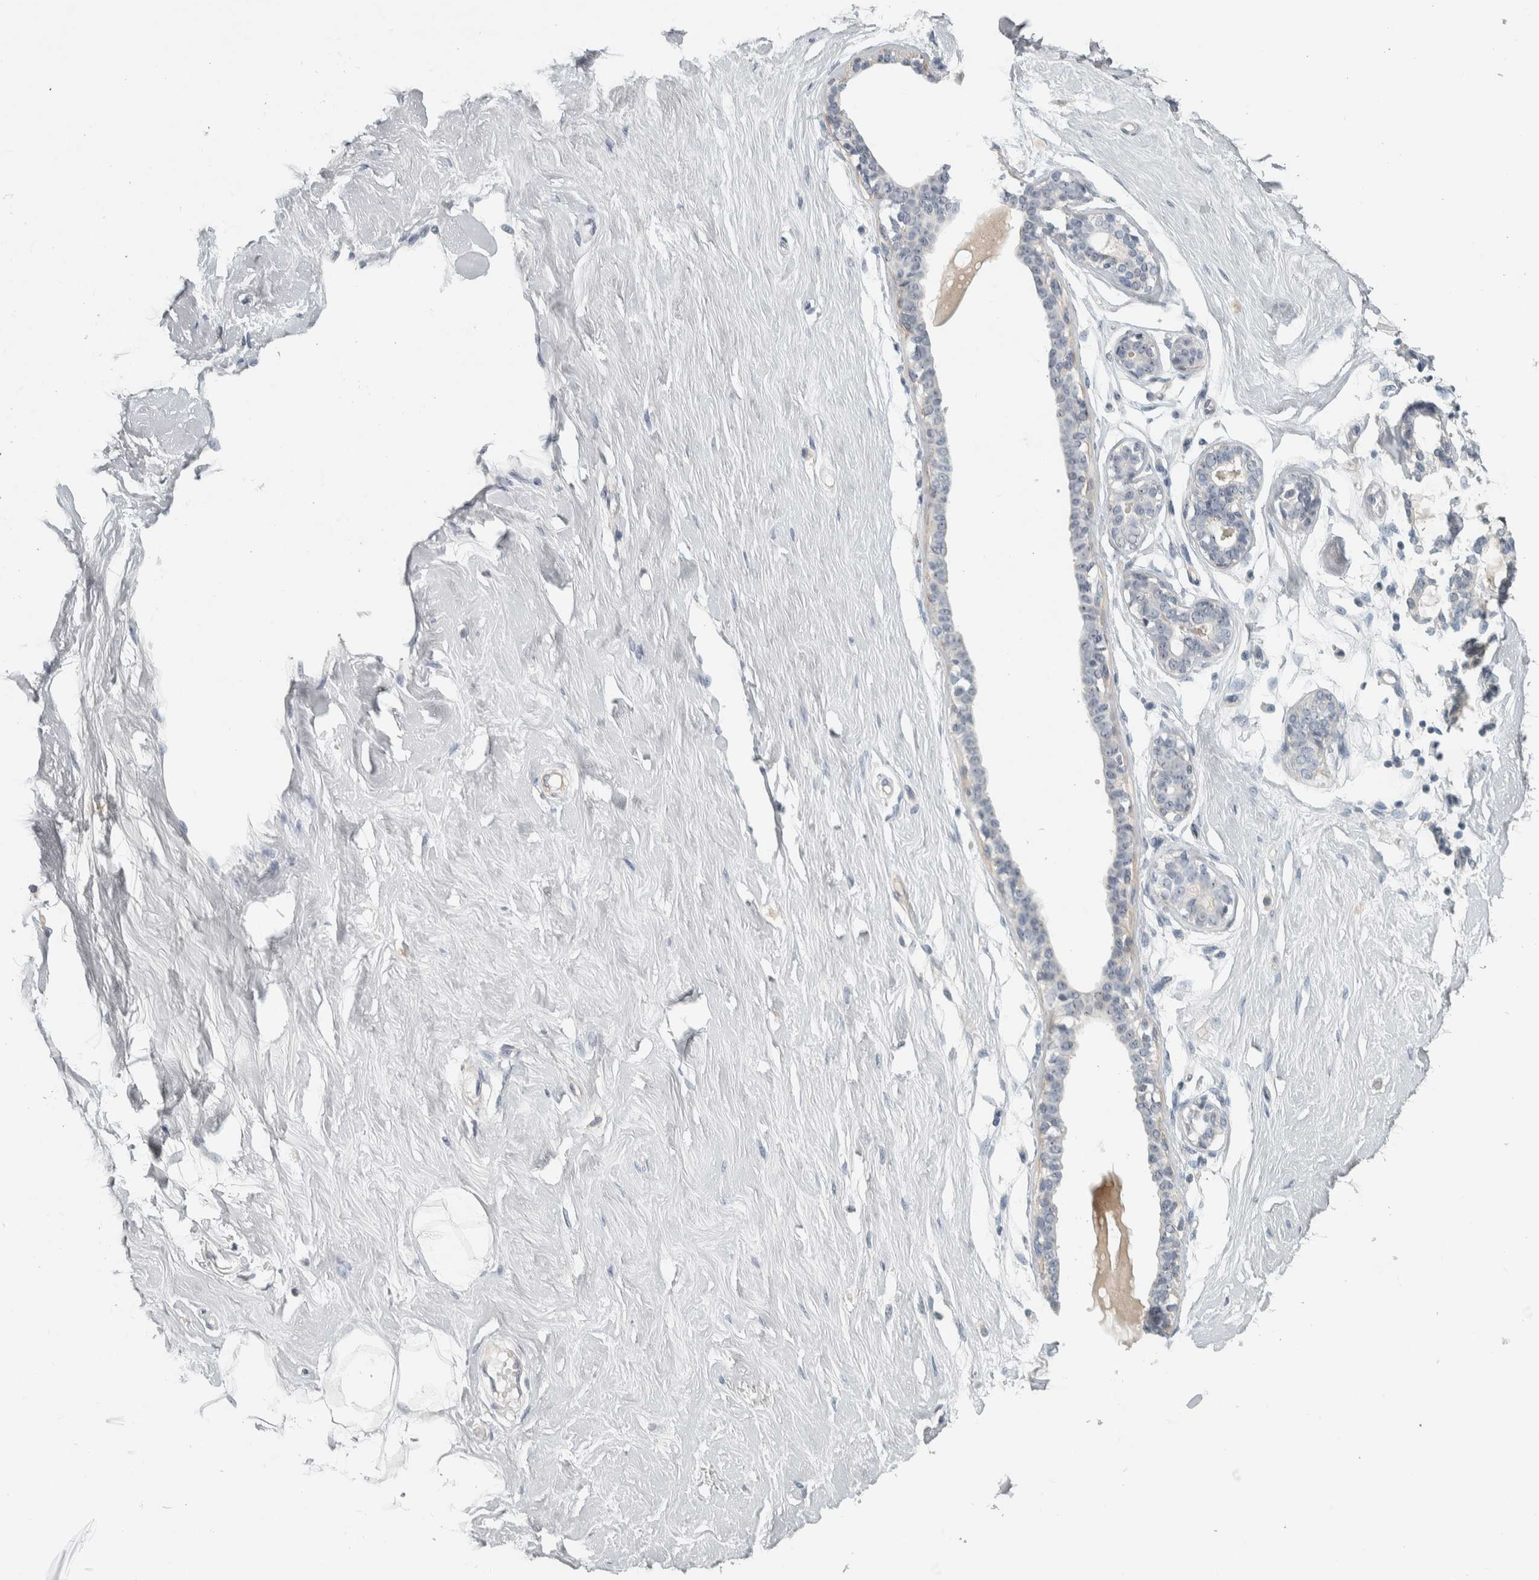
{"staining": {"intensity": "negative", "quantity": "none", "location": "none"}, "tissue": "breast", "cell_type": "Adipocytes", "image_type": "normal", "snomed": [{"axis": "morphology", "description": "Normal tissue, NOS"}, {"axis": "topography", "description": "Breast"}], "caption": "Immunohistochemistry (IHC) of unremarkable breast reveals no staining in adipocytes.", "gene": "DCAF10", "patient": {"sex": "female", "age": 23}}